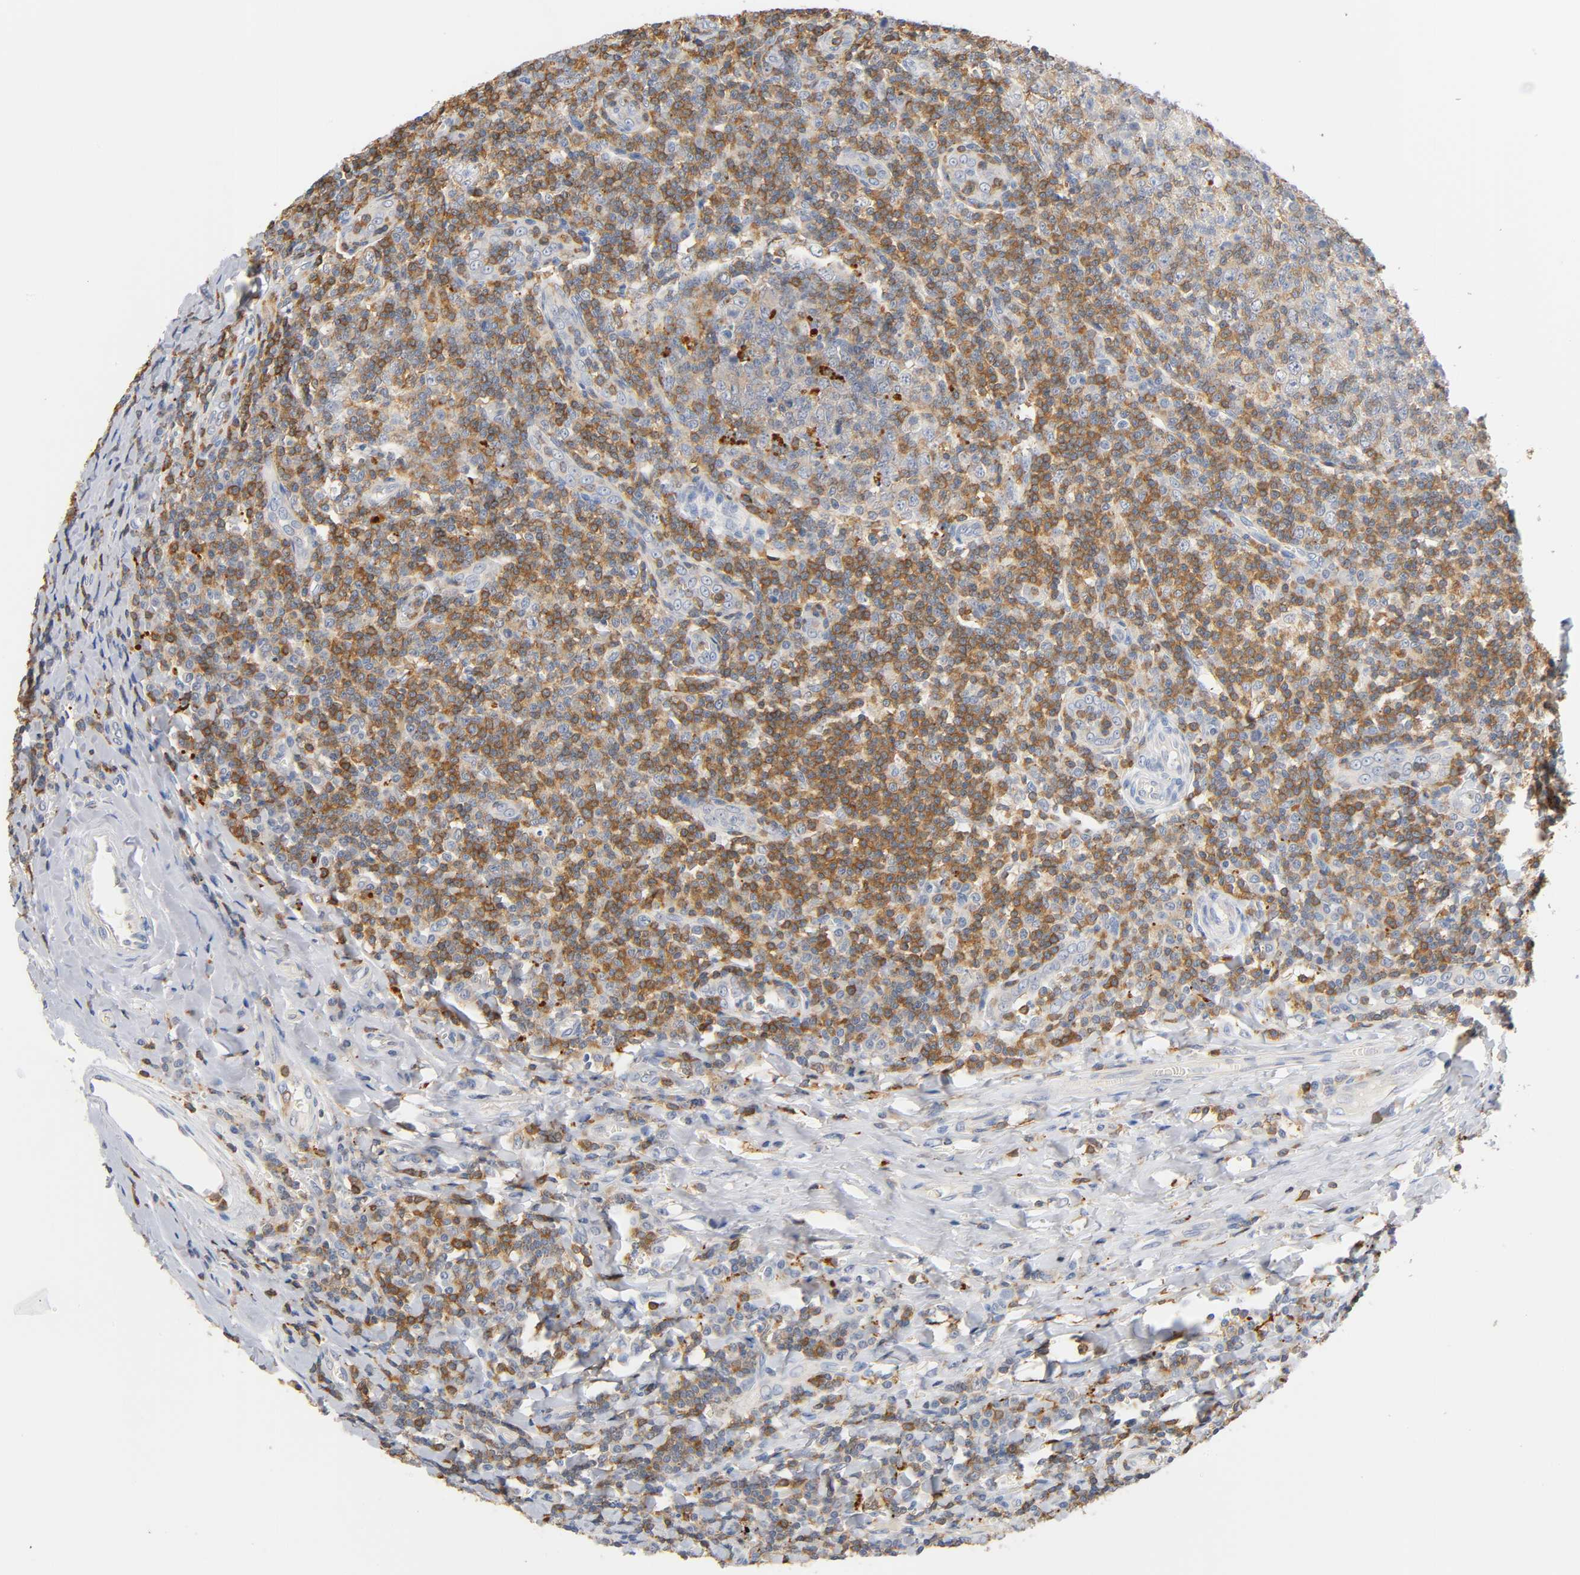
{"staining": {"intensity": "weak", "quantity": ">75%", "location": "cytoplasmic/membranous"}, "tissue": "tonsil", "cell_type": "Germinal center cells", "image_type": "normal", "snomed": [{"axis": "morphology", "description": "Normal tissue, NOS"}, {"axis": "topography", "description": "Tonsil"}], "caption": "The immunohistochemical stain shows weak cytoplasmic/membranous expression in germinal center cells of normal tonsil. The staining was performed using DAB (3,3'-diaminobenzidine) to visualize the protein expression in brown, while the nuclei were stained in blue with hematoxylin (Magnification: 20x).", "gene": "UCKL1", "patient": {"sex": "male", "age": 31}}